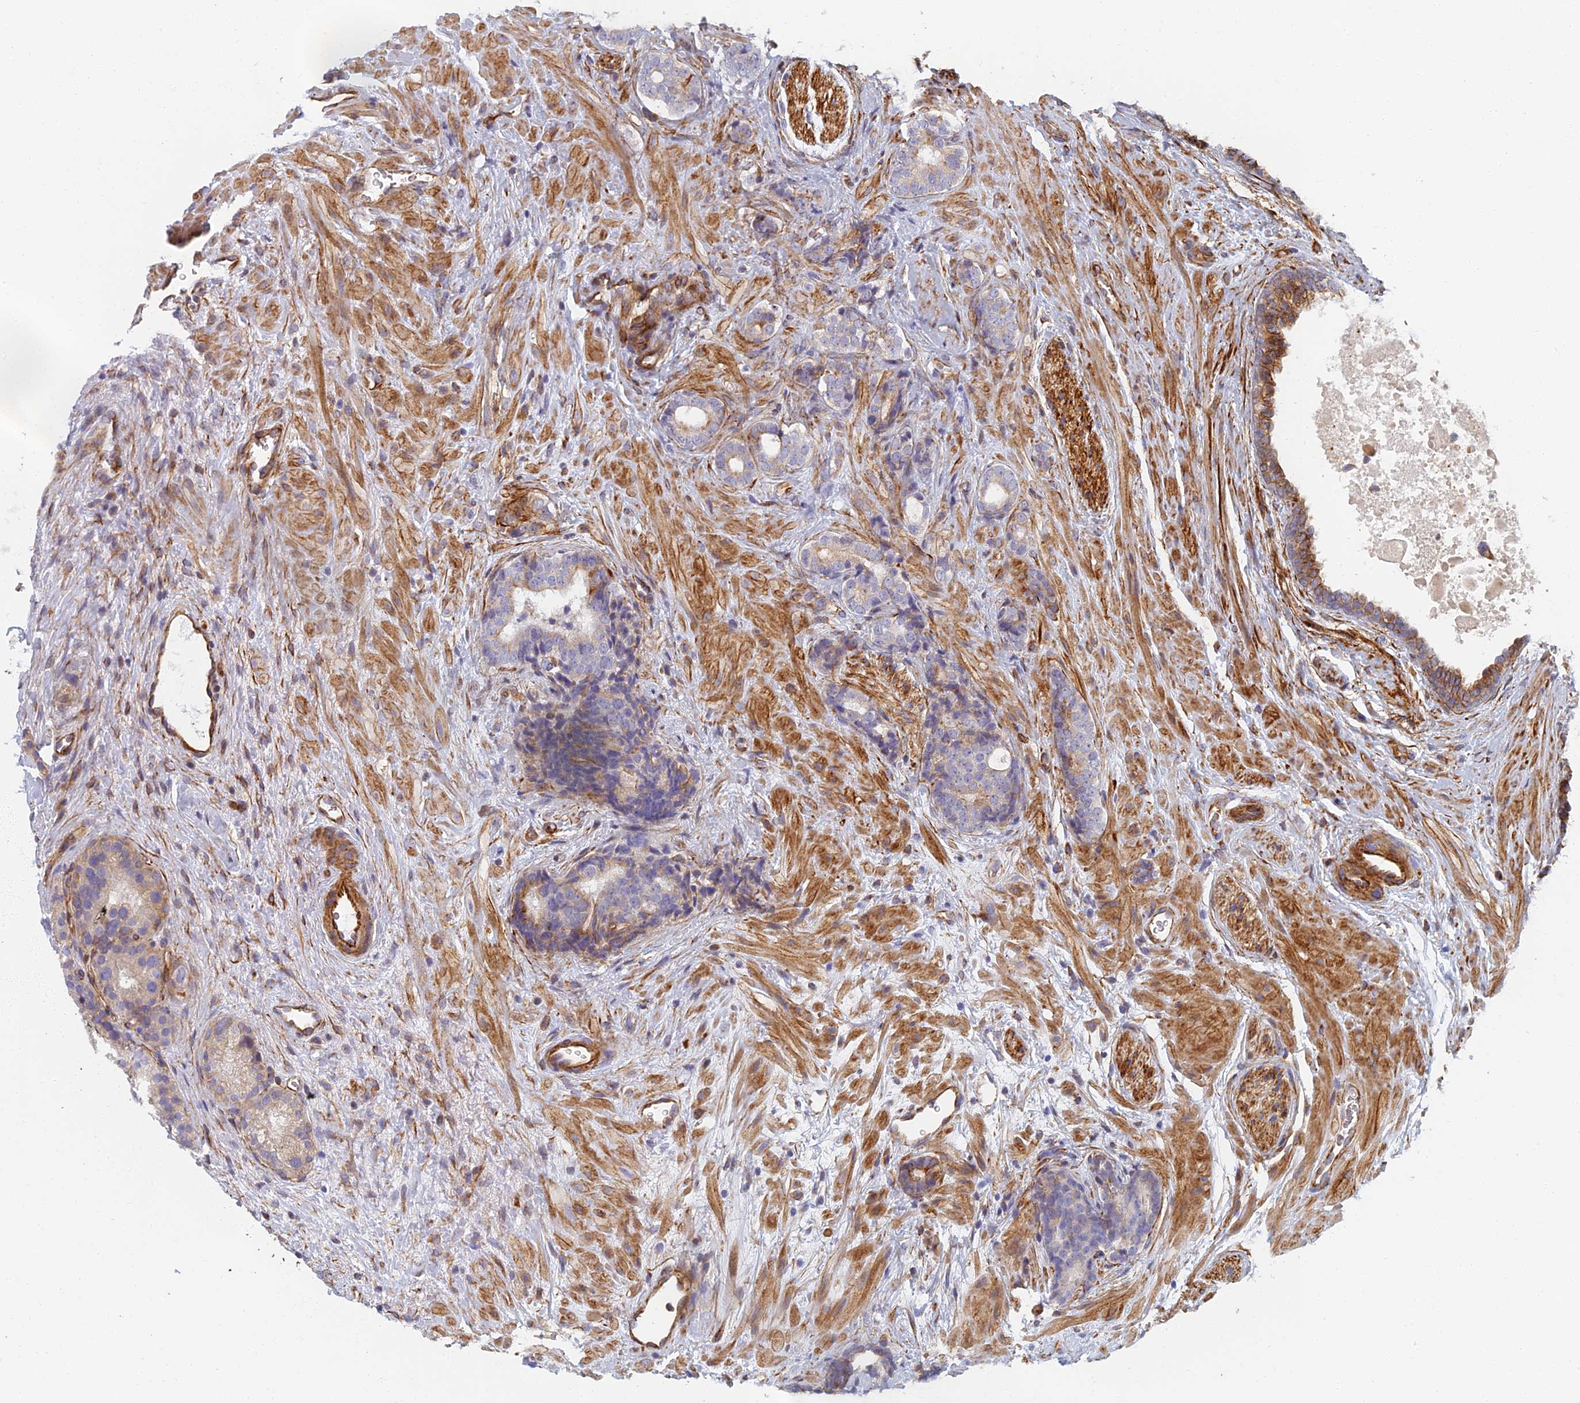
{"staining": {"intensity": "weak", "quantity": "<25%", "location": "cytoplasmic/membranous"}, "tissue": "prostate cancer", "cell_type": "Tumor cells", "image_type": "cancer", "snomed": [{"axis": "morphology", "description": "Adenocarcinoma, High grade"}, {"axis": "topography", "description": "Prostate"}], "caption": "Micrograph shows no protein staining in tumor cells of prostate cancer tissue.", "gene": "ABCB10", "patient": {"sex": "male", "age": 56}}